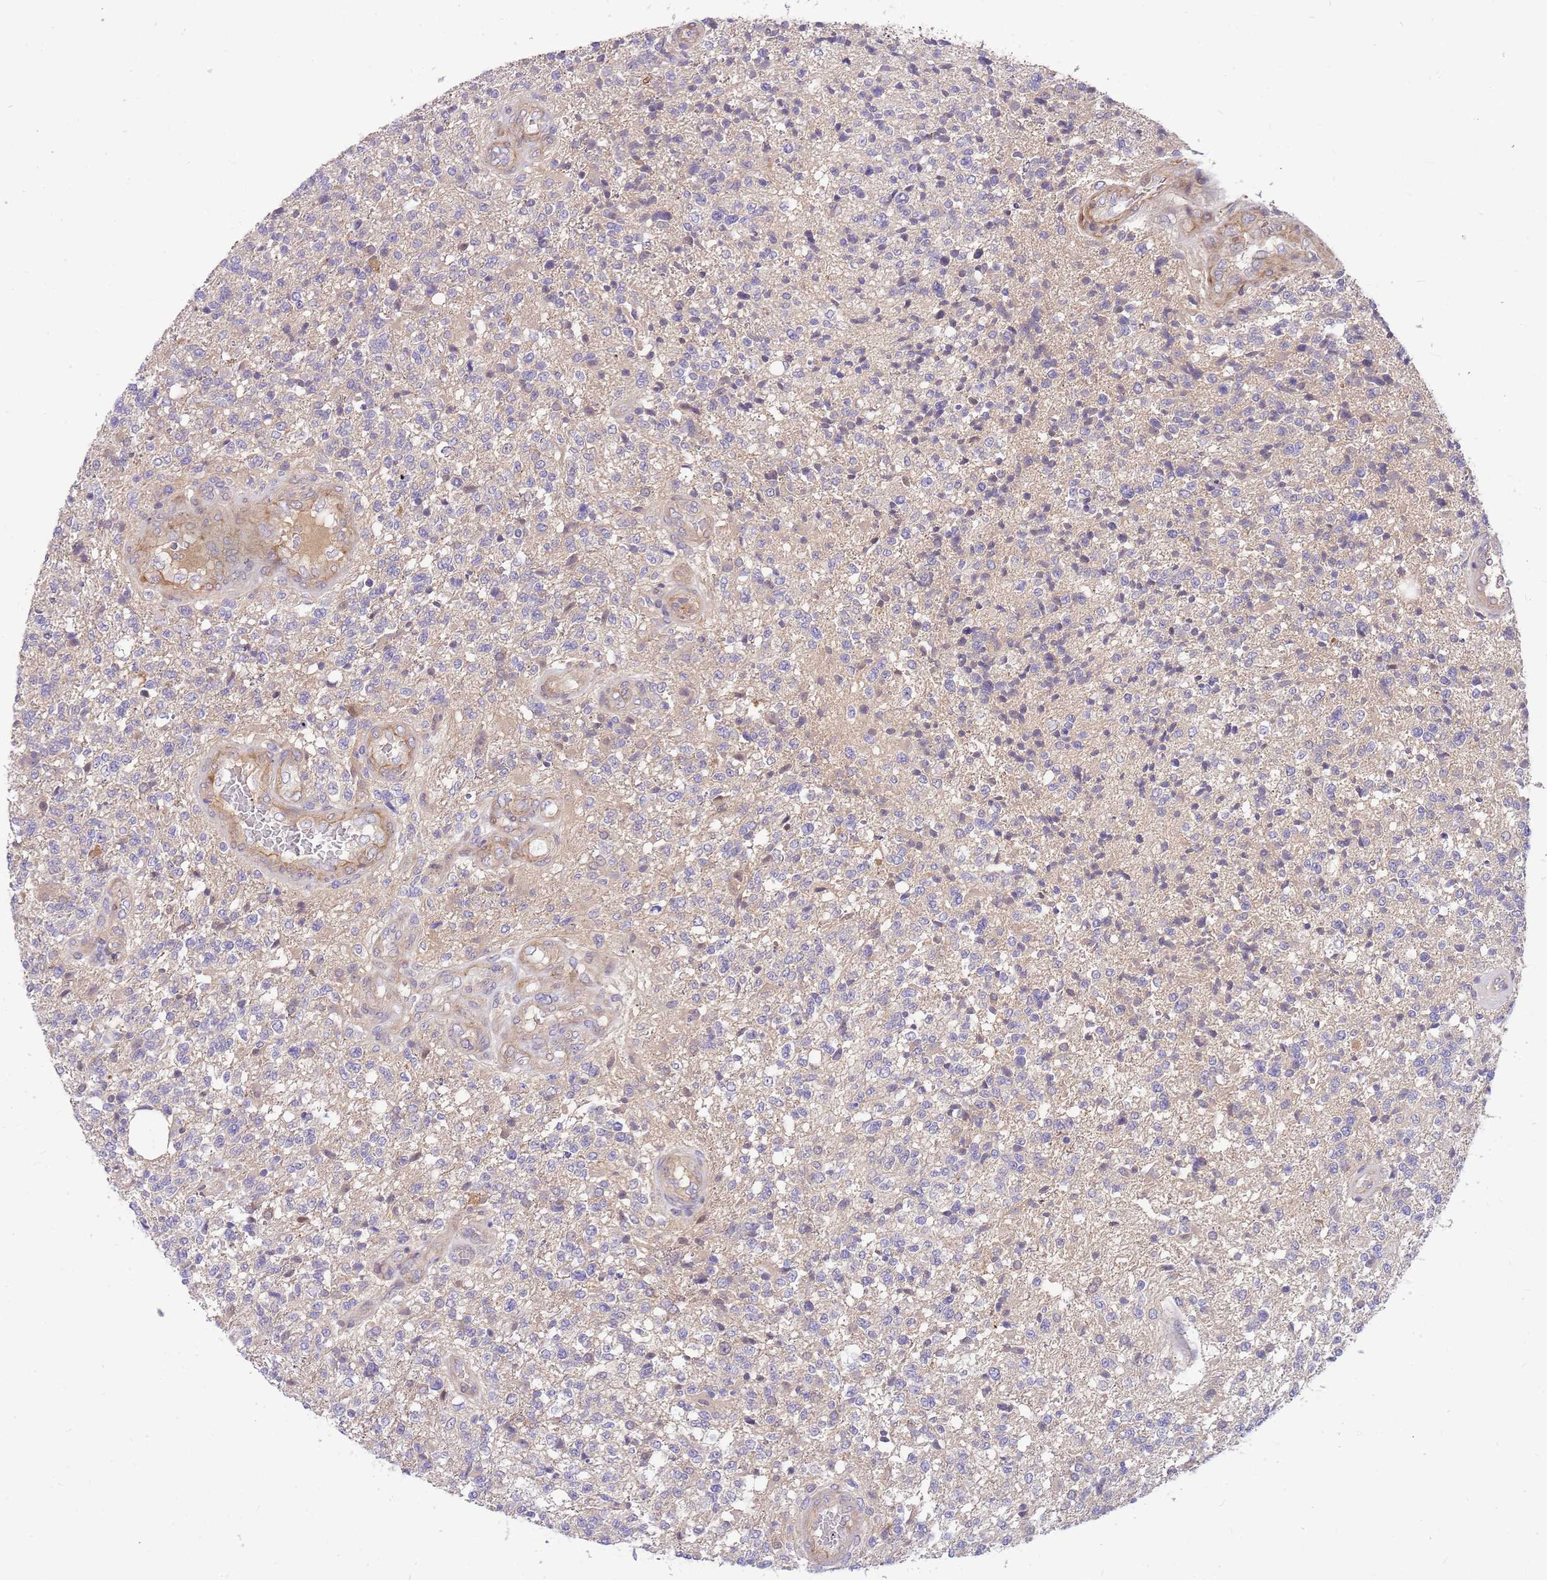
{"staining": {"intensity": "negative", "quantity": "none", "location": "none"}, "tissue": "glioma", "cell_type": "Tumor cells", "image_type": "cancer", "snomed": [{"axis": "morphology", "description": "Glioma, malignant, High grade"}, {"axis": "topography", "description": "Brain"}], "caption": "High power microscopy photomicrograph of an IHC photomicrograph of malignant glioma (high-grade), revealing no significant staining in tumor cells.", "gene": "MVD", "patient": {"sex": "male", "age": 56}}